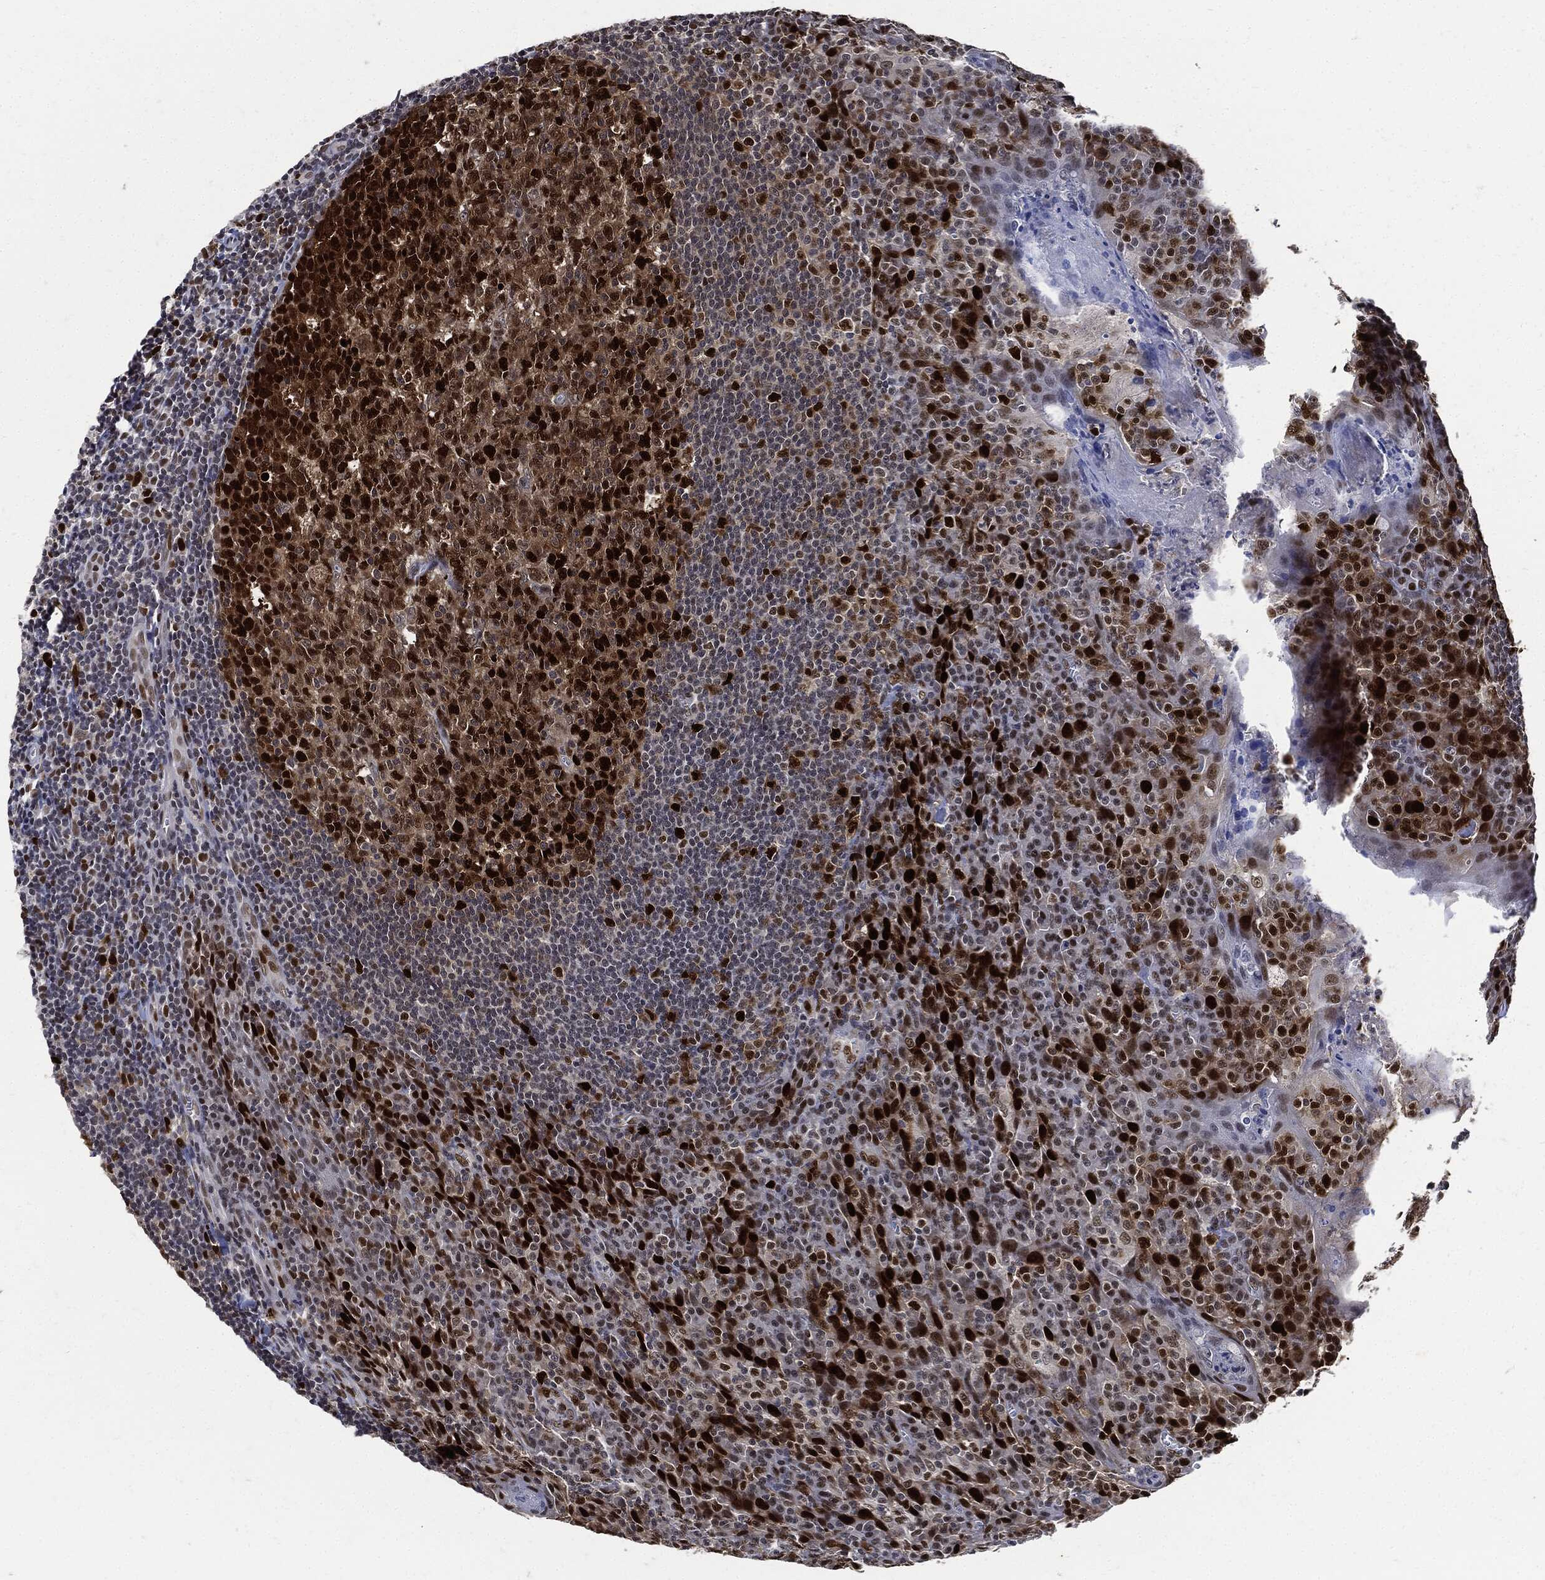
{"staining": {"intensity": "strong", "quantity": "25%-75%", "location": "nuclear"}, "tissue": "tonsil", "cell_type": "Germinal center cells", "image_type": "normal", "snomed": [{"axis": "morphology", "description": "Normal tissue, NOS"}, {"axis": "topography", "description": "Tonsil"}], "caption": "An image of human tonsil stained for a protein exhibits strong nuclear brown staining in germinal center cells.", "gene": "PCNA", "patient": {"sex": "male", "age": 20}}